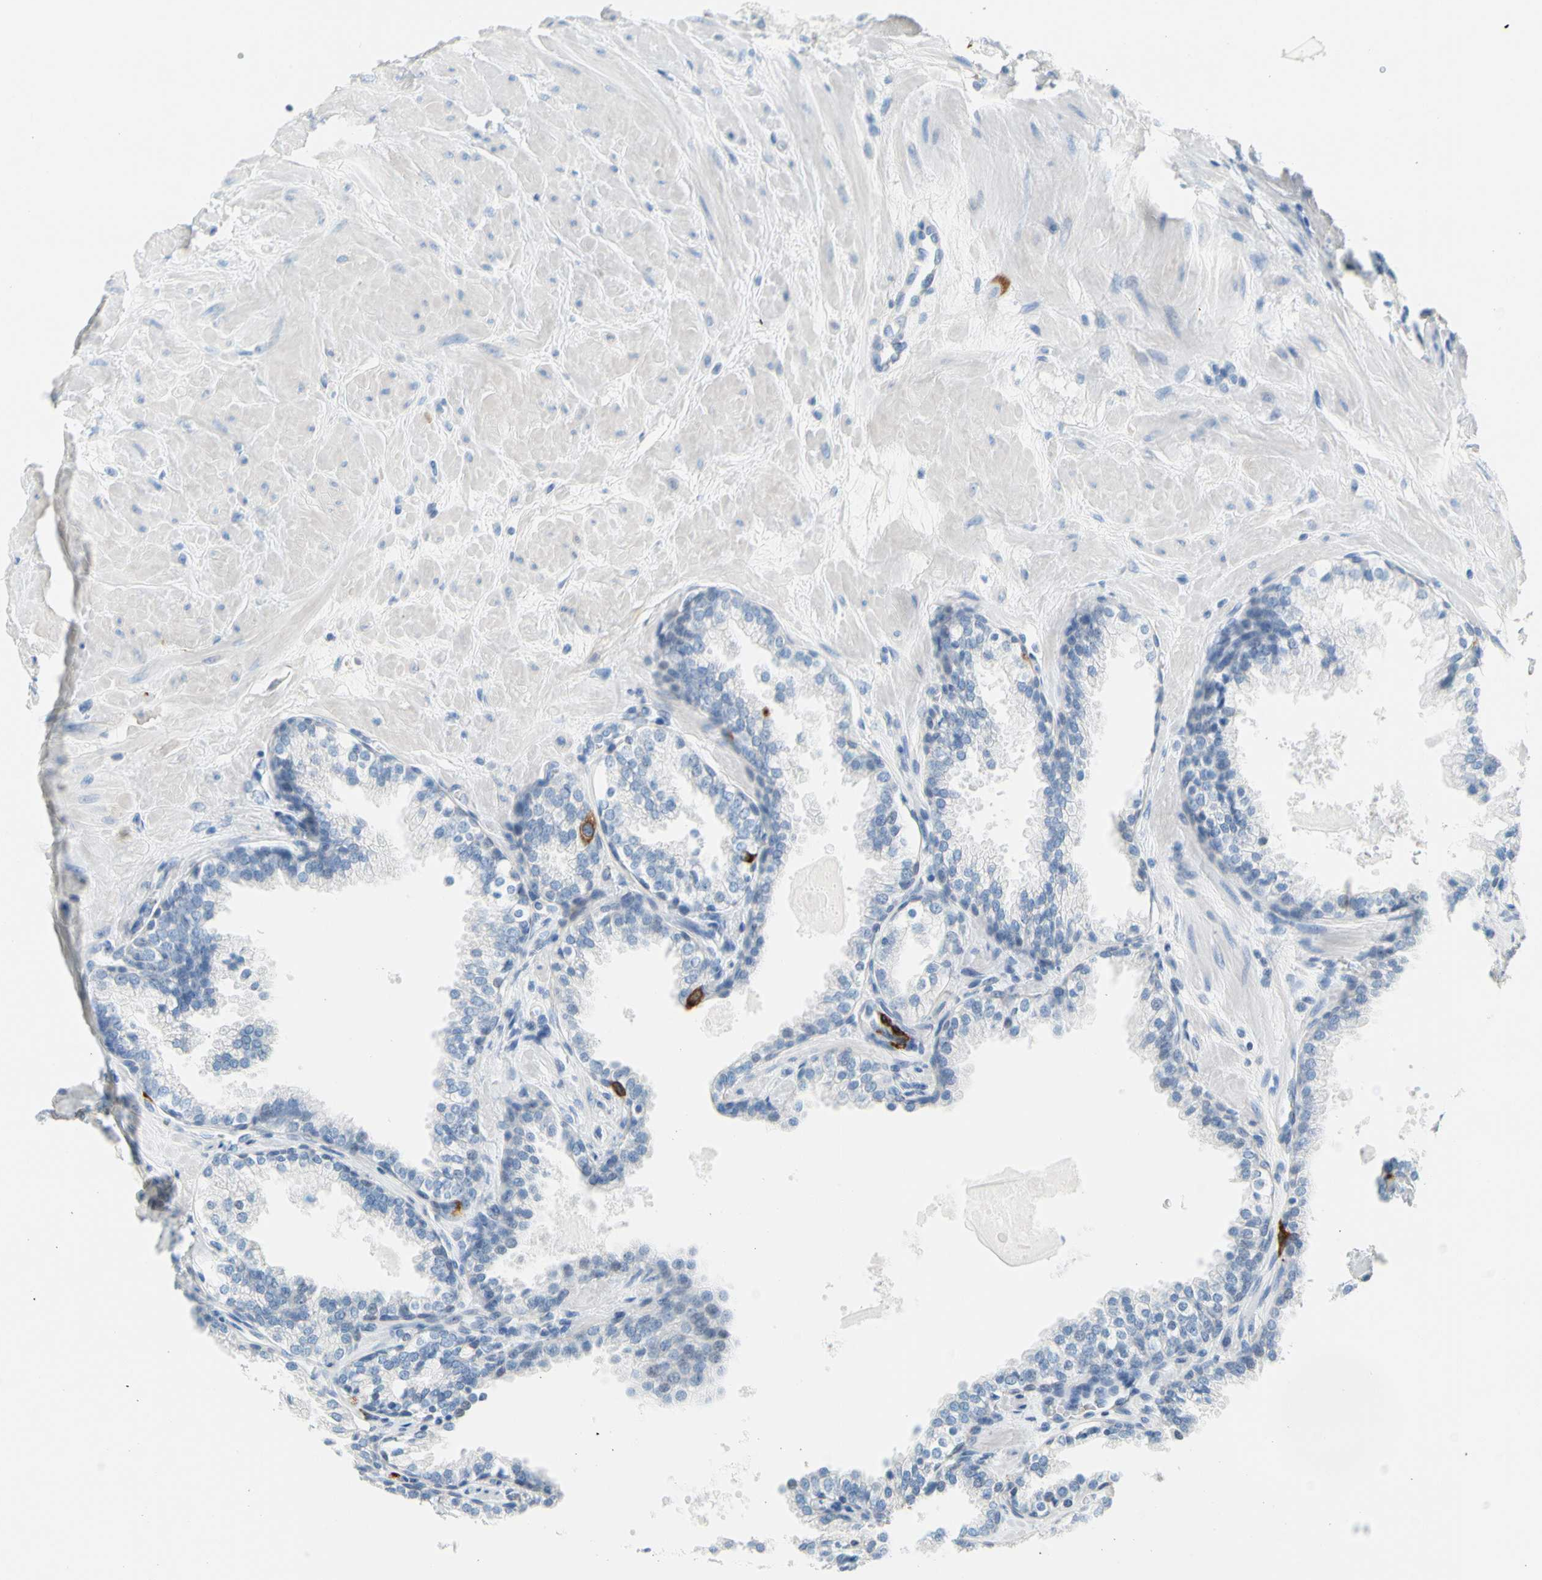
{"staining": {"intensity": "negative", "quantity": "none", "location": "none"}, "tissue": "prostate", "cell_type": "Glandular cells", "image_type": "normal", "snomed": [{"axis": "morphology", "description": "Normal tissue, NOS"}, {"axis": "topography", "description": "Prostate"}], "caption": "DAB immunohistochemical staining of normal prostate displays no significant expression in glandular cells. (DAB immunohistochemistry with hematoxylin counter stain).", "gene": "TACC3", "patient": {"sex": "male", "age": 51}}